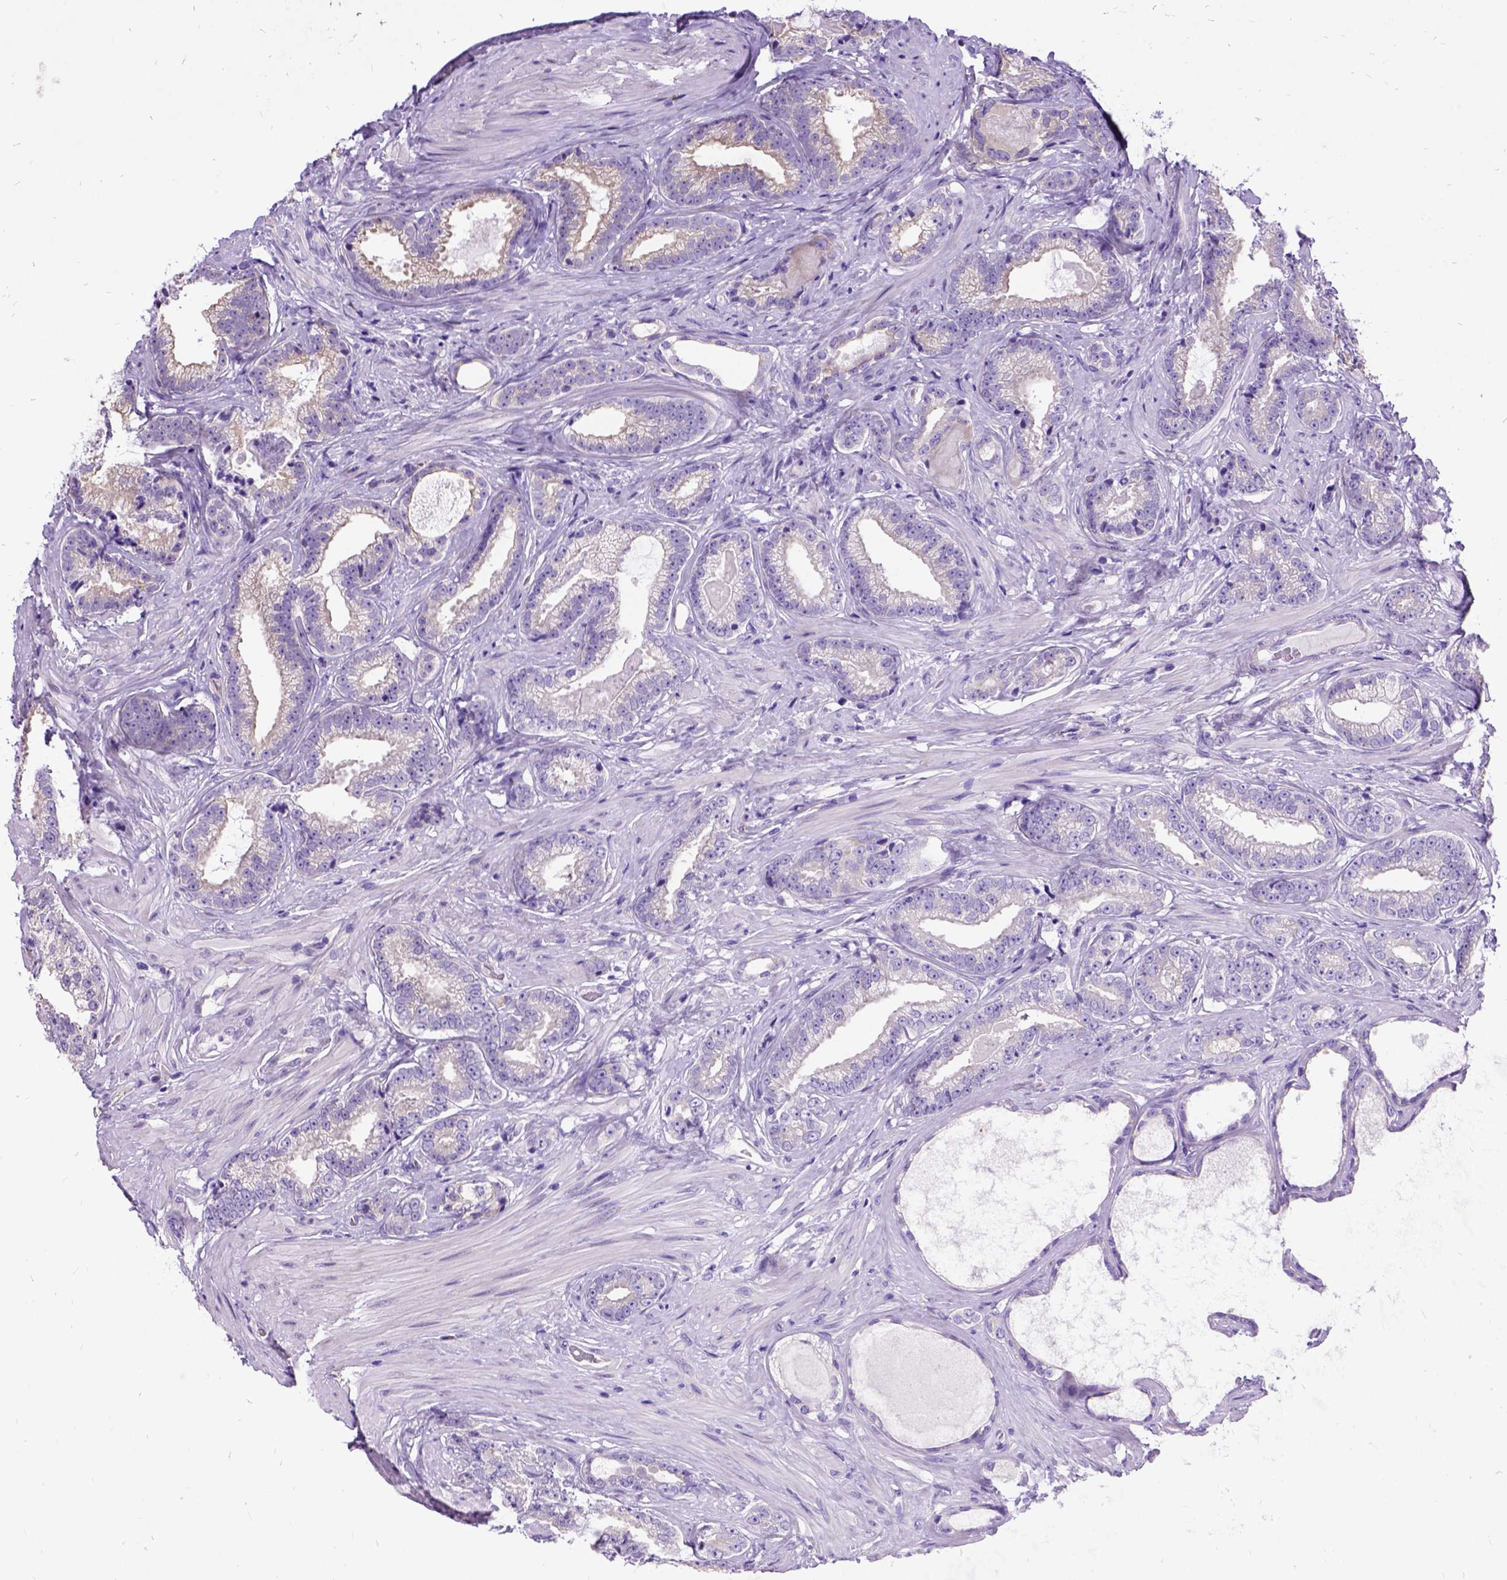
{"staining": {"intensity": "negative", "quantity": "none", "location": "none"}, "tissue": "prostate cancer", "cell_type": "Tumor cells", "image_type": "cancer", "snomed": [{"axis": "morphology", "description": "Adenocarcinoma, Low grade"}, {"axis": "topography", "description": "Prostate"}], "caption": "Low-grade adenocarcinoma (prostate) was stained to show a protein in brown. There is no significant staining in tumor cells.", "gene": "CFAP54", "patient": {"sex": "male", "age": 61}}